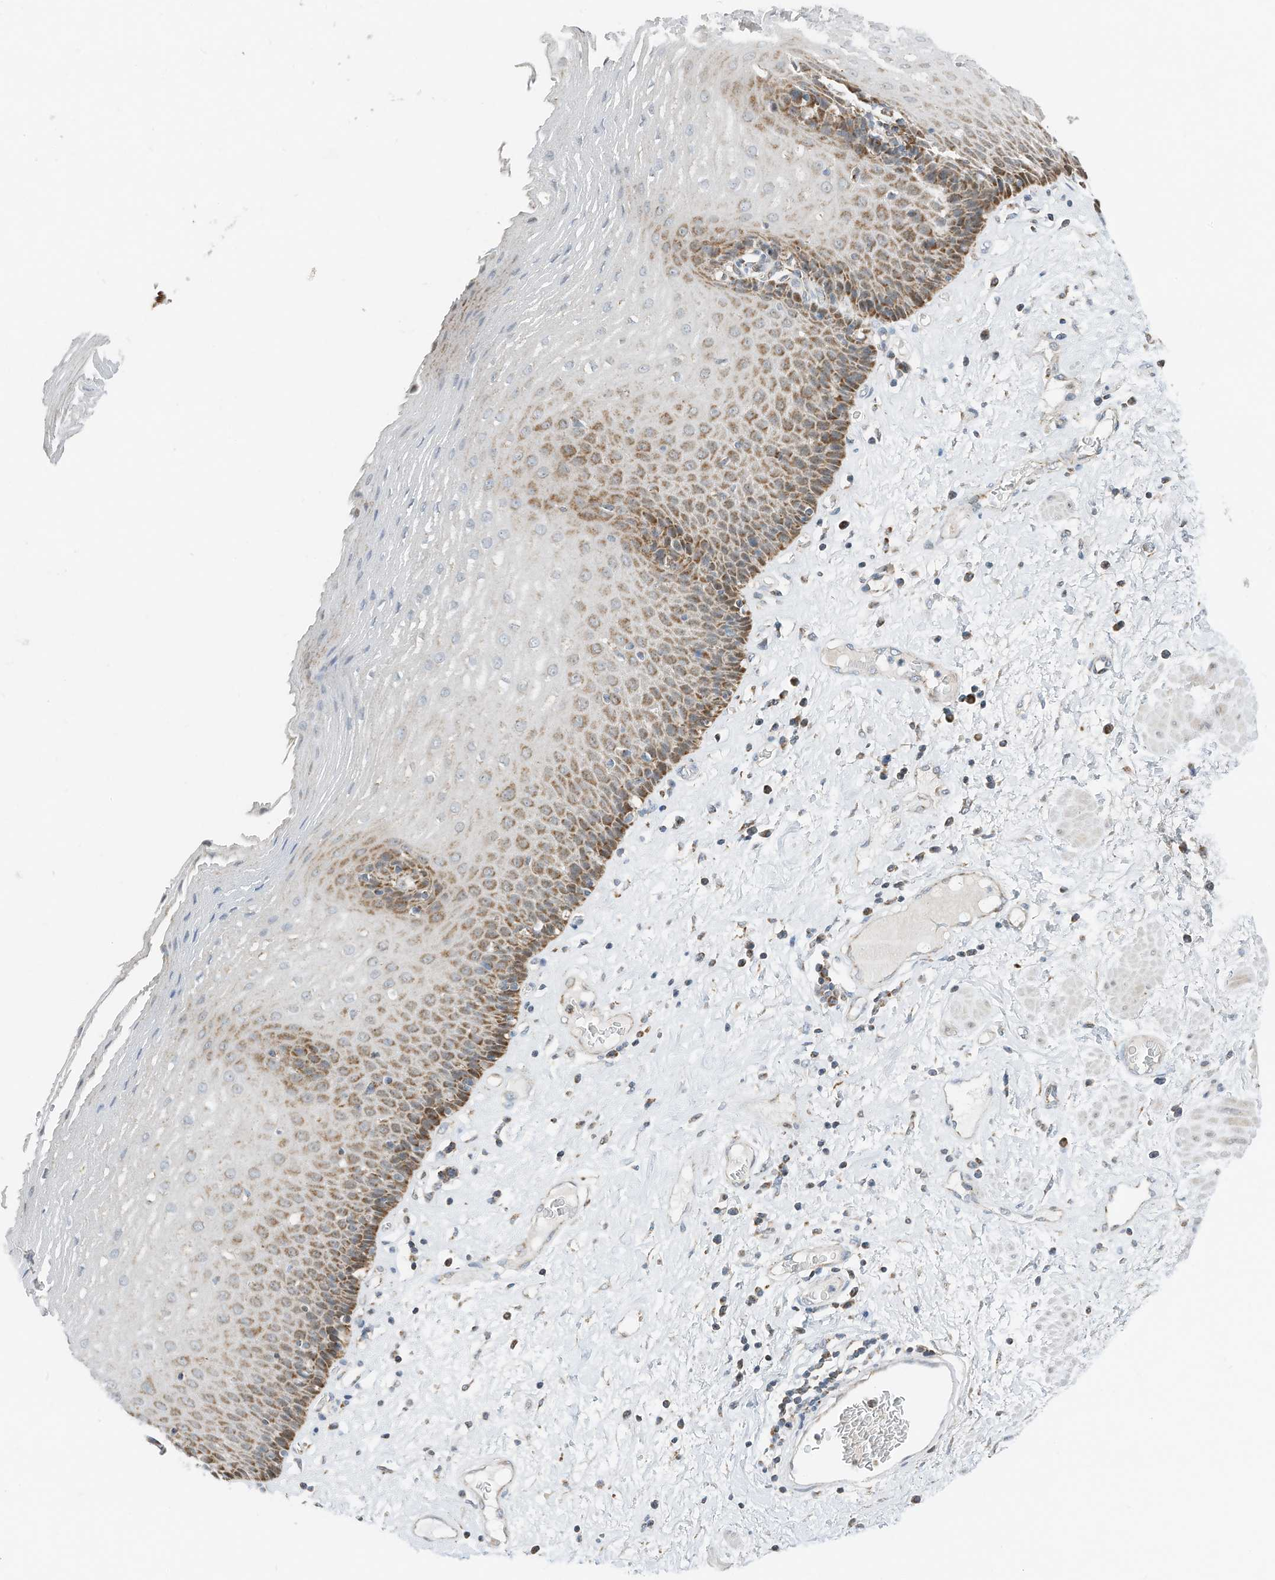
{"staining": {"intensity": "moderate", "quantity": ">75%", "location": "cytoplasmic/membranous,nuclear"}, "tissue": "esophagus", "cell_type": "Squamous epithelial cells", "image_type": "normal", "snomed": [{"axis": "morphology", "description": "Normal tissue, NOS"}, {"axis": "morphology", "description": "Adenocarcinoma, NOS"}, {"axis": "topography", "description": "Esophagus"}], "caption": "The photomicrograph demonstrates staining of unremarkable esophagus, revealing moderate cytoplasmic/membranous,nuclear protein staining (brown color) within squamous epithelial cells. (Brightfield microscopy of DAB IHC at high magnification).", "gene": "RMND1", "patient": {"sex": "male", "age": 62}}